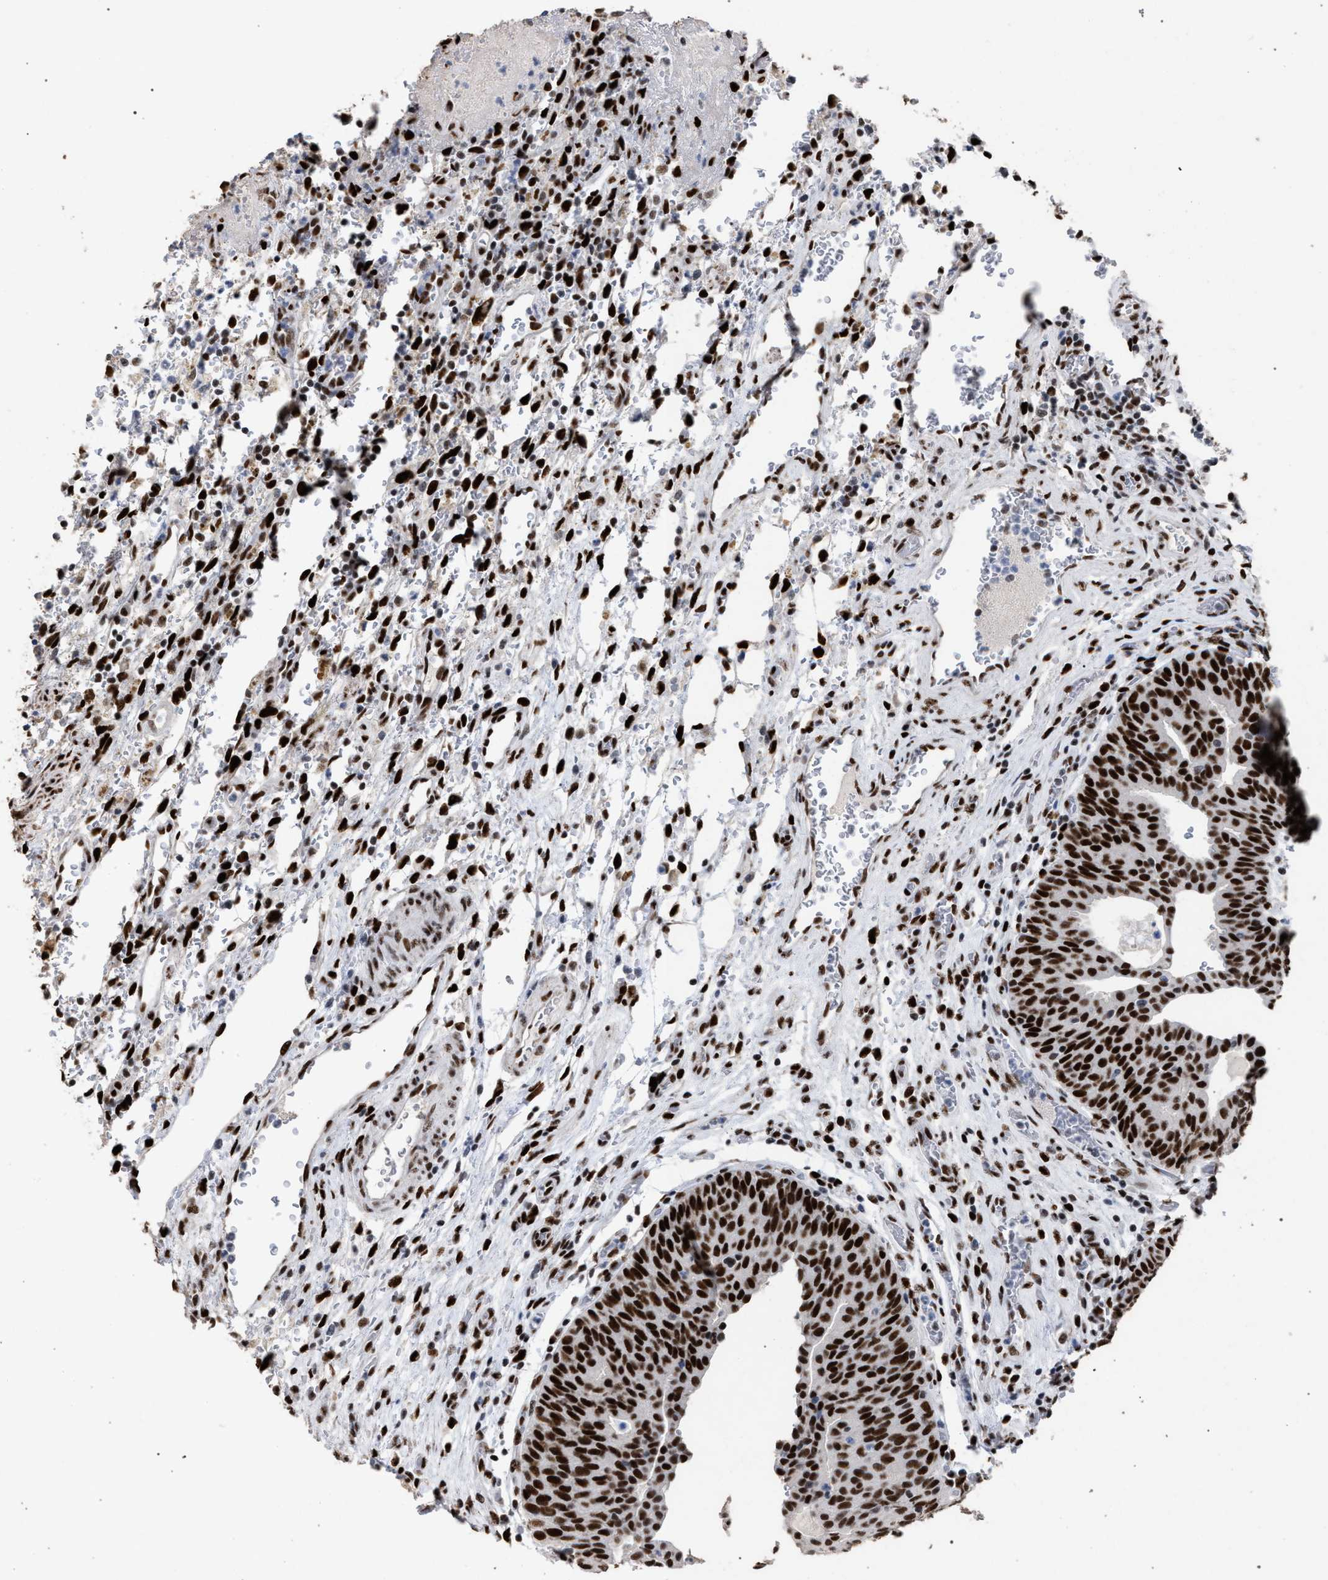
{"staining": {"intensity": "strong", "quantity": ">75%", "location": "nuclear"}, "tissue": "urothelial cancer", "cell_type": "Tumor cells", "image_type": "cancer", "snomed": [{"axis": "morphology", "description": "Urothelial carcinoma, Low grade"}, {"axis": "morphology", "description": "Urothelial carcinoma, High grade"}, {"axis": "topography", "description": "Urinary bladder"}], "caption": "Immunohistochemistry (IHC) staining of urothelial cancer, which demonstrates high levels of strong nuclear positivity in approximately >75% of tumor cells indicating strong nuclear protein positivity. The staining was performed using DAB (3,3'-diaminobenzidine) (brown) for protein detection and nuclei were counterstained in hematoxylin (blue).", "gene": "TP53BP1", "patient": {"sex": "male", "age": 35}}